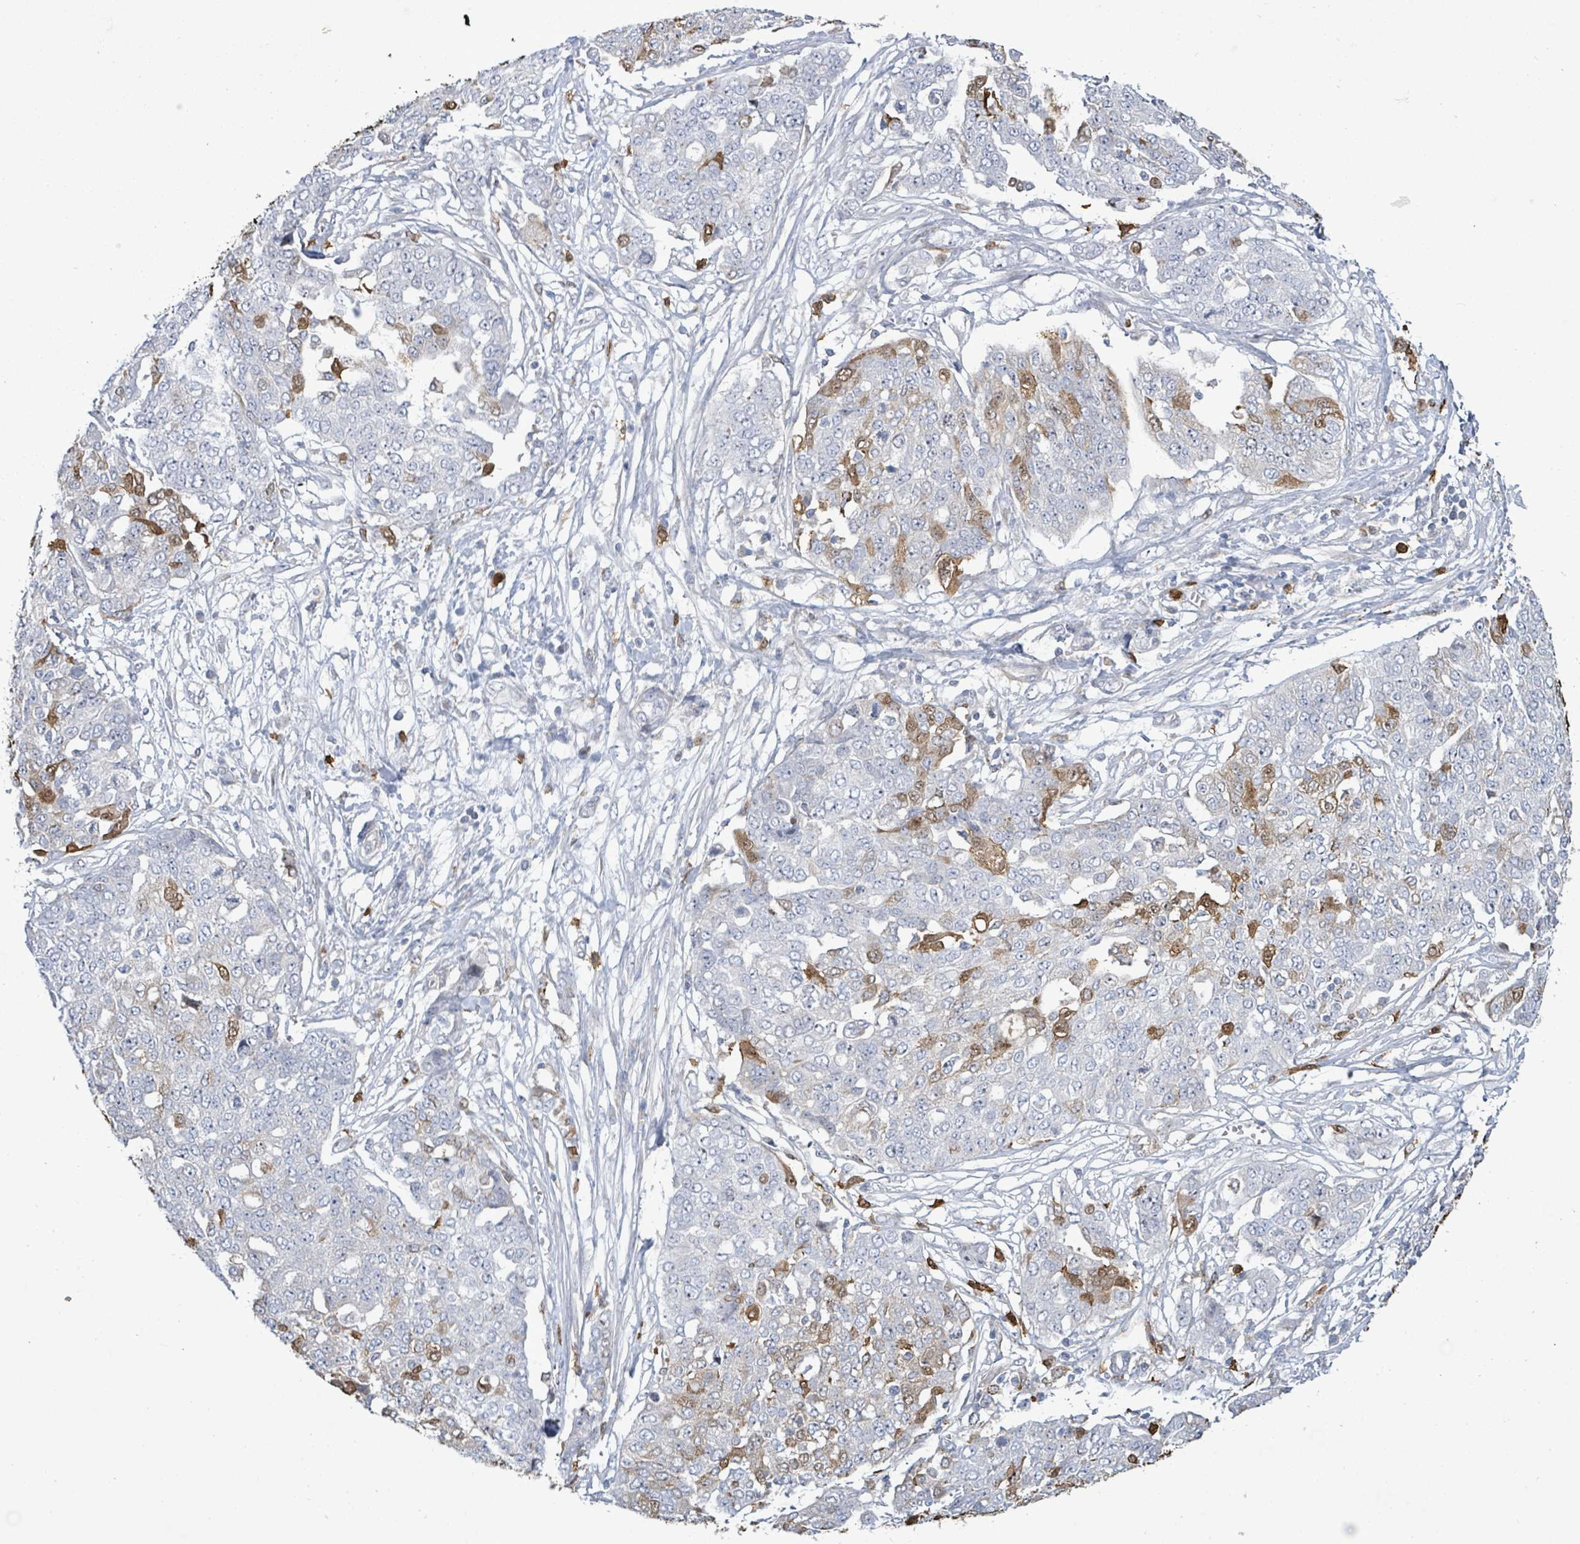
{"staining": {"intensity": "moderate", "quantity": "<25%", "location": "cytoplasmic/membranous"}, "tissue": "ovarian cancer", "cell_type": "Tumor cells", "image_type": "cancer", "snomed": [{"axis": "morphology", "description": "Cystadenocarcinoma, serous, NOS"}, {"axis": "topography", "description": "Soft tissue"}, {"axis": "topography", "description": "Ovary"}], "caption": "Ovarian serous cystadenocarcinoma stained with DAB immunohistochemistry displays low levels of moderate cytoplasmic/membranous staining in approximately <25% of tumor cells.", "gene": "FAM210A", "patient": {"sex": "female", "age": 57}}